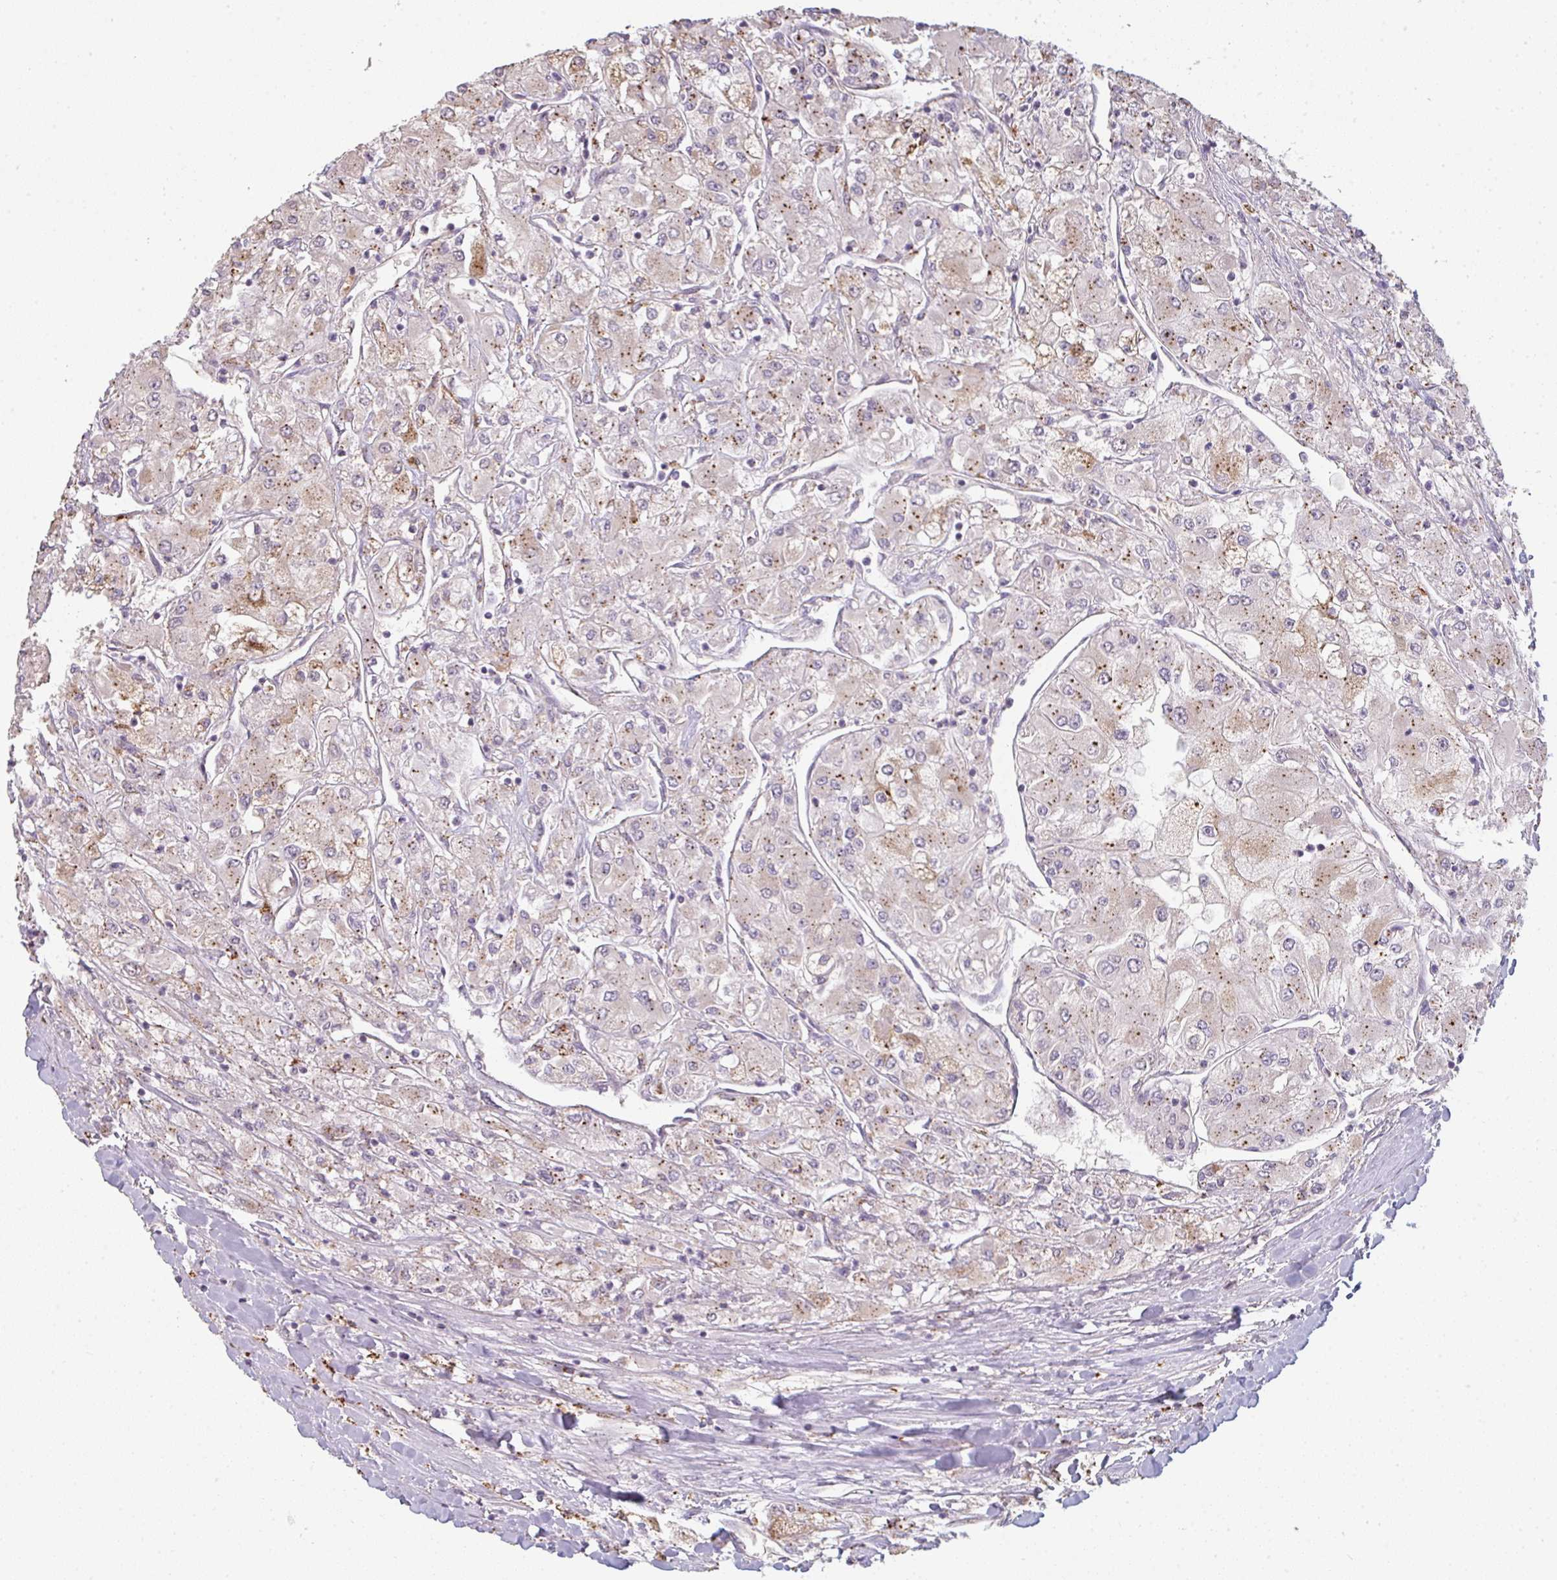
{"staining": {"intensity": "negative", "quantity": "none", "location": "none"}, "tissue": "renal cancer", "cell_type": "Tumor cells", "image_type": "cancer", "snomed": [{"axis": "morphology", "description": "Adenocarcinoma, NOS"}, {"axis": "topography", "description": "Kidney"}], "caption": "This is a micrograph of IHC staining of renal adenocarcinoma, which shows no staining in tumor cells. (DAB IHC, high magnification).", "gene": "TMEM237", "patient": {"sex": "male", "age": 80}}